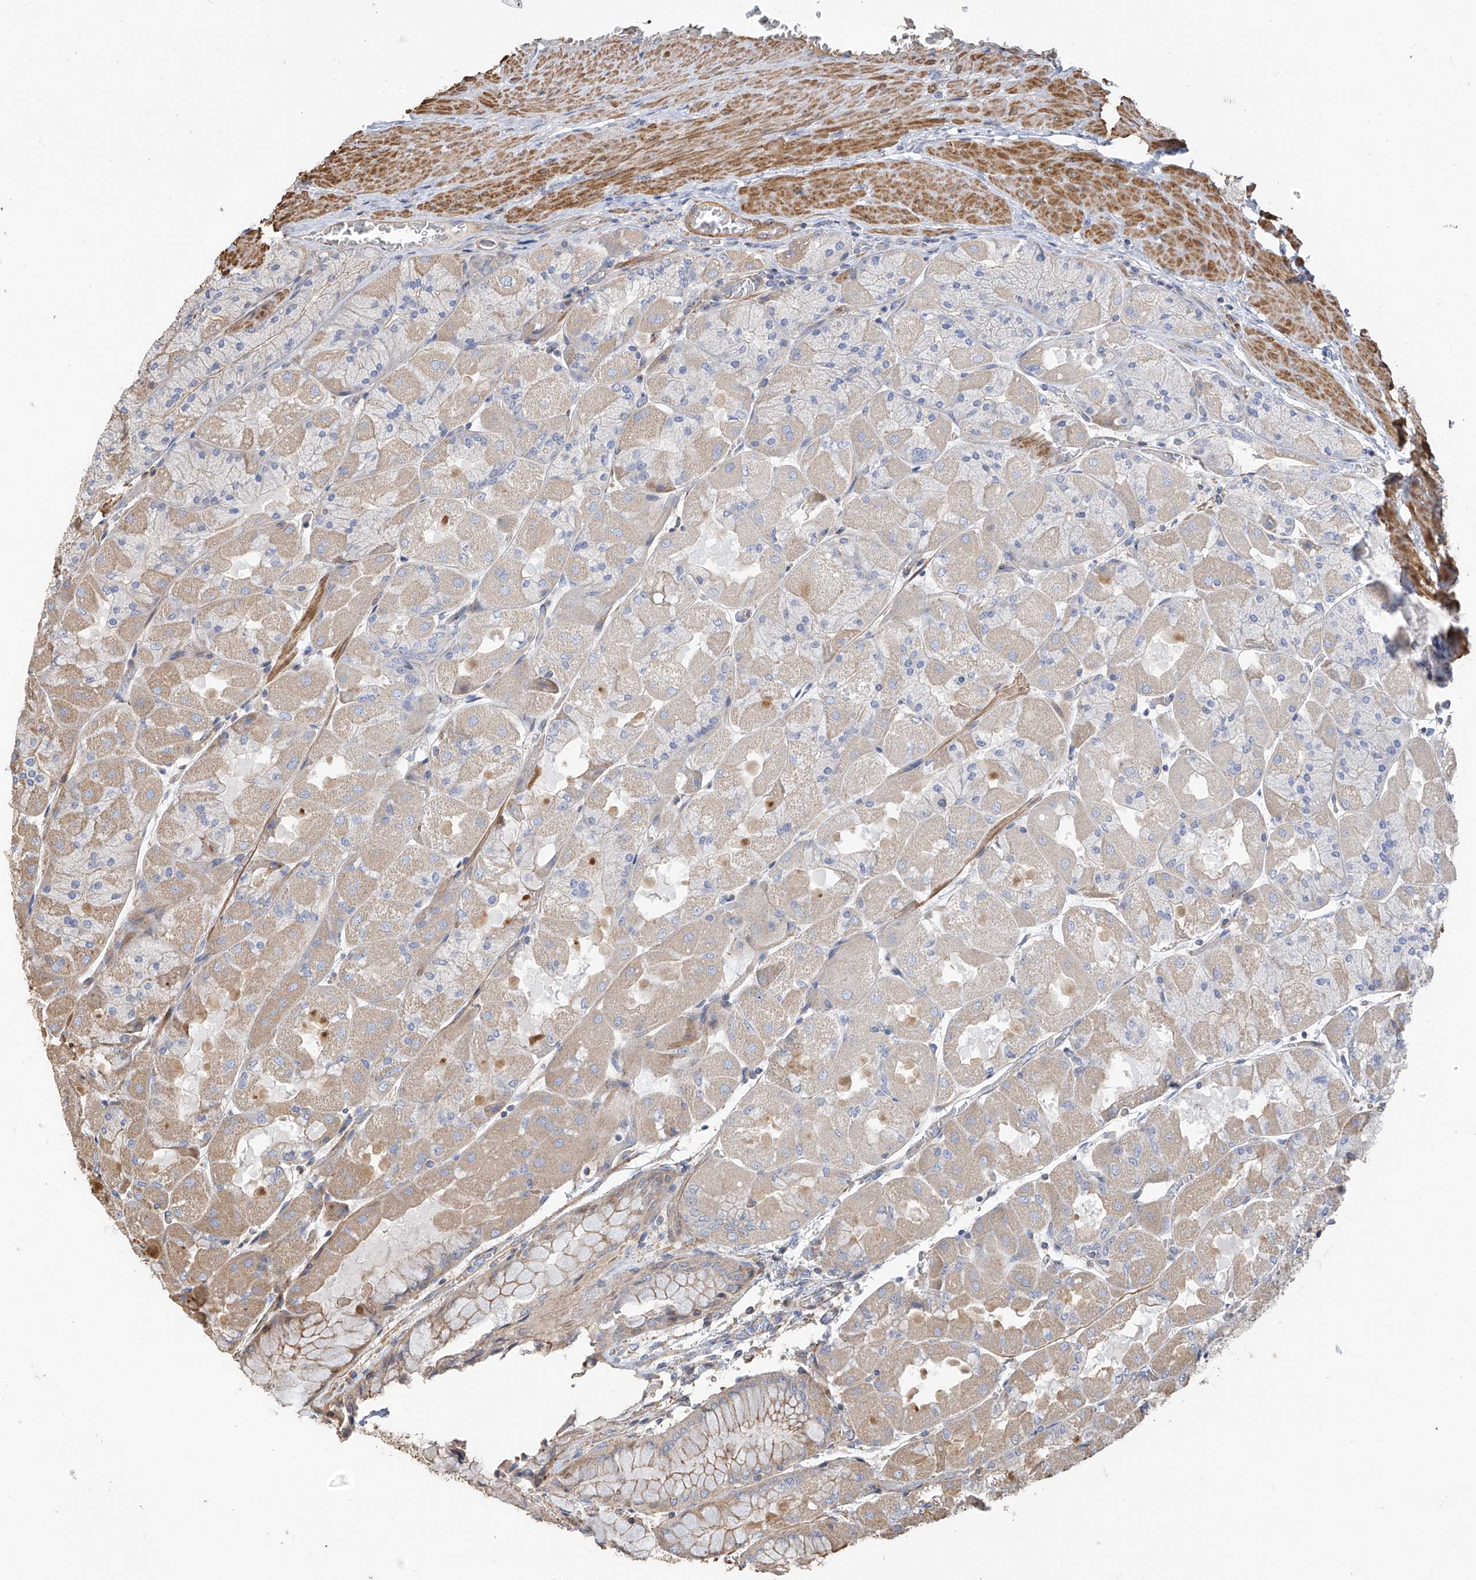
{"staining": {"intensity": "moderate", "quantity": "25%-75%", "location": "cytoplasmic/membranous"}, "tissue": "stomach", "cell_type": "Glandular cells", "image_type": "normal", "snomed": [{"axis": "morphology", "description": "Normal tissue, NOS"}, {"axis": "topography", "description": "Stomach"}], "caption": "Moderate cytoplasmic/membranous protein positivity is seen in about 25%-75% of glandular cells in stomach.", "gene": "SLC43A3", "patient": {"sex": "female", "age": 61}}